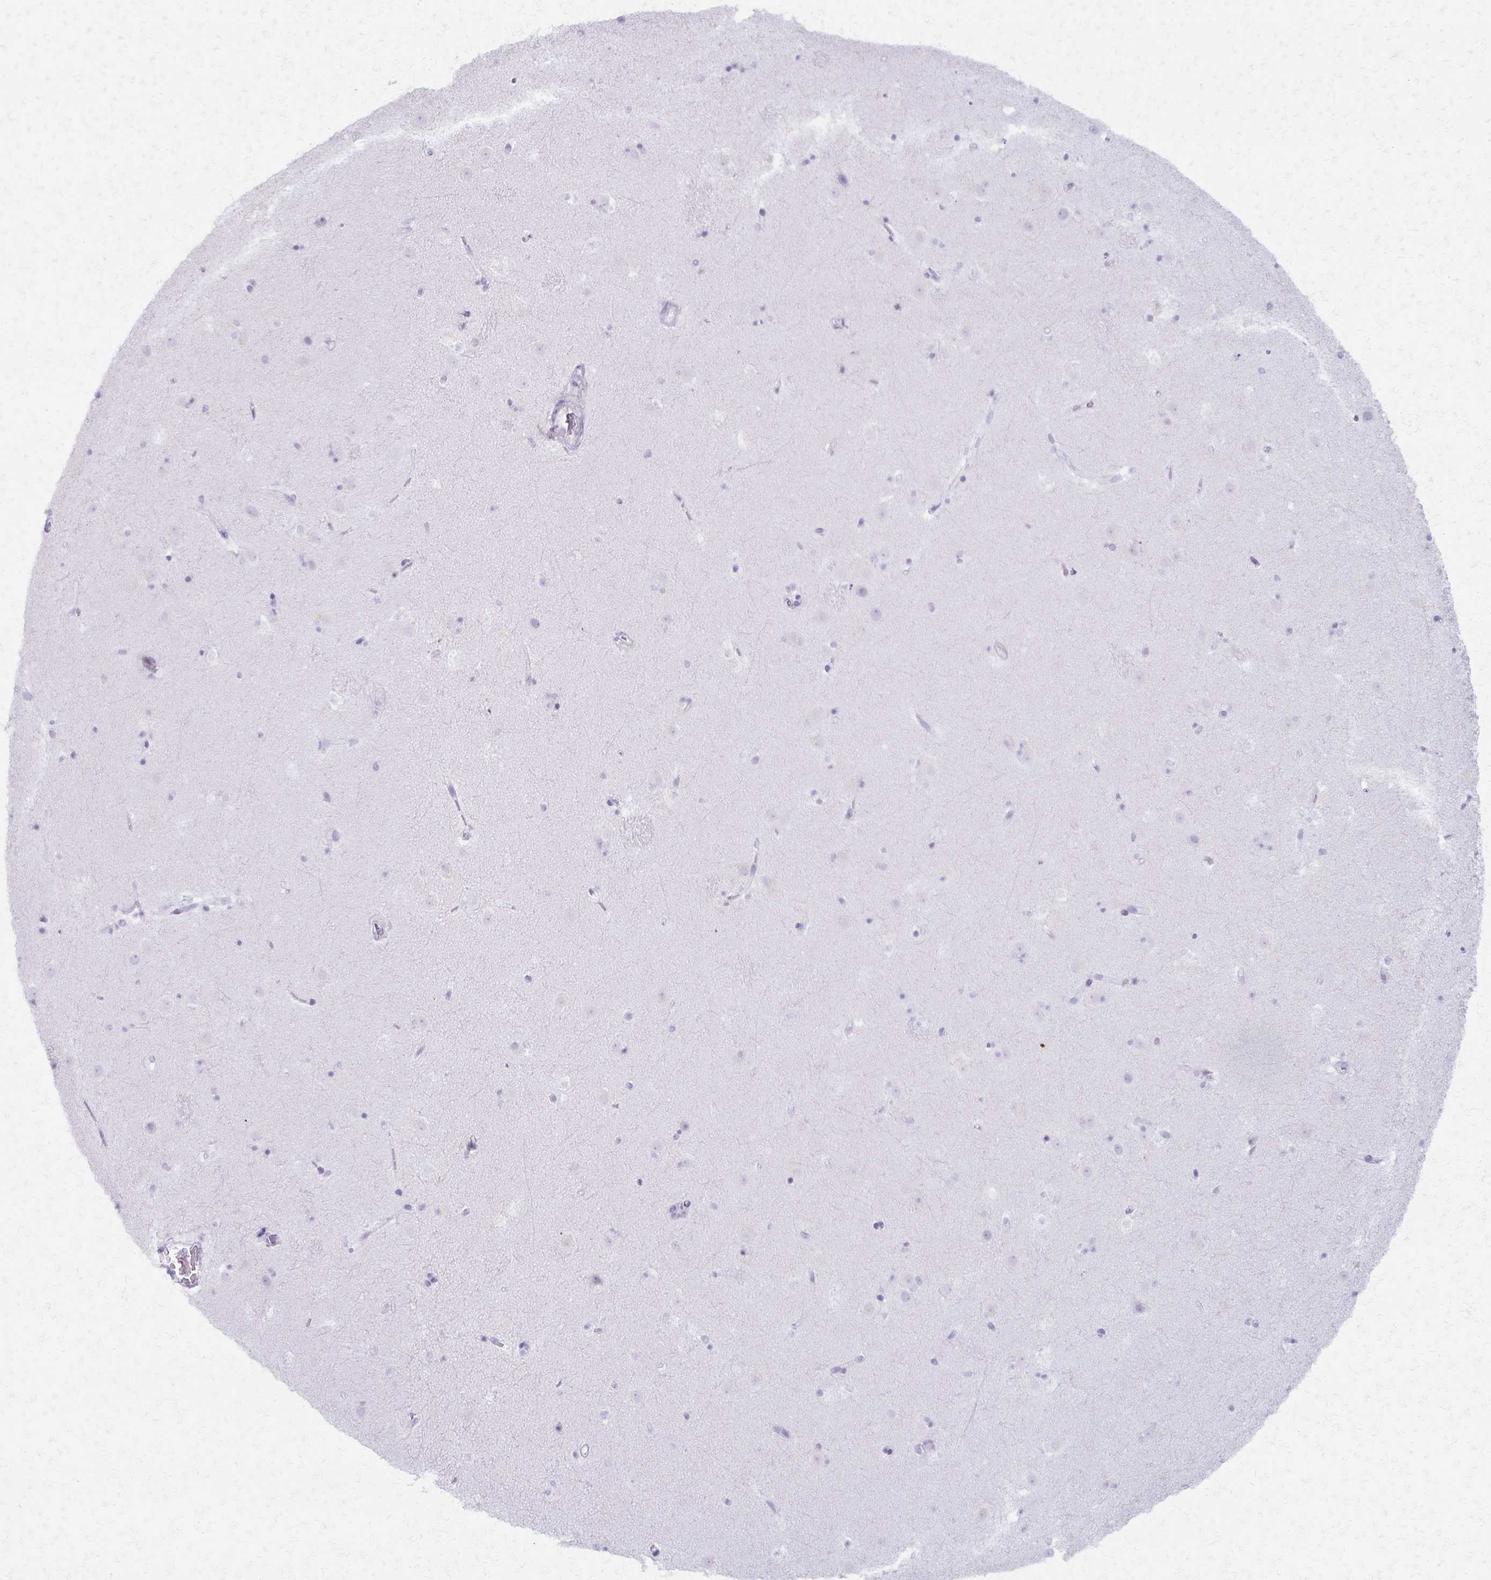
{"staining": {"intensity": "negative", "quantity": "none", "location": "none"}, "tissue": "caudate", "cell_type": "Glial cells", "image_type": "normal", "snomed": [{"axis": "morphology", "description": "Normal tissue, NOS"}, {"axis": "topography", "description": "Lateral ventricle wall"}], "caption": "Immunohistochemical staining of benign human caudate reveals no significant staining in glial cells. (DAB (3,3'-diaminobenzidine) immunohistochemistry with hematoxylin counter stain).", "gene": "MORC4", "patient": {"sex": "male", "age": 37}}